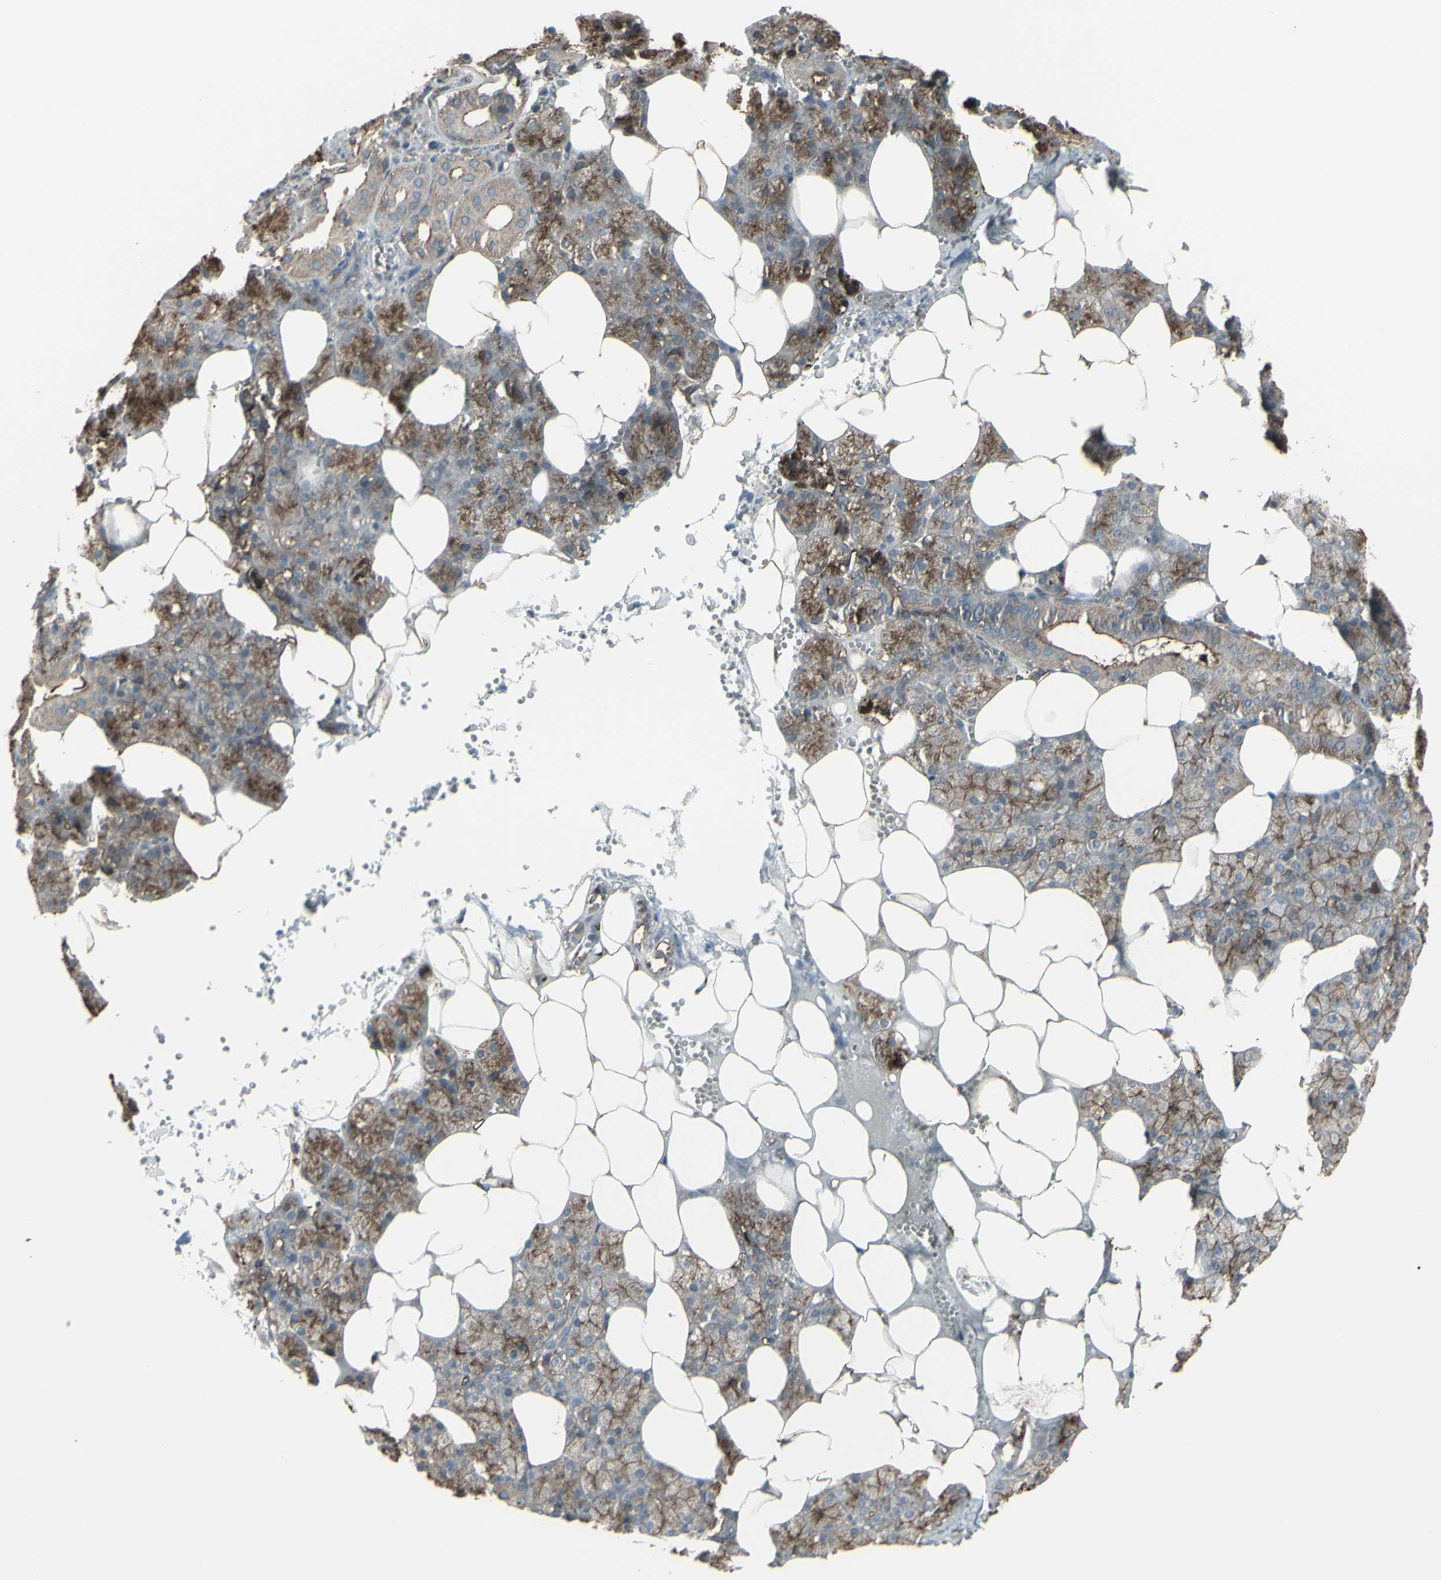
{"staining": {"intensity": "moderate", "quantity": ">75%", "location": "cytoplasmic/membranous"}, "tissue": "salivary gland", "cell_type": "Glandular cells", "image_type": "normal", "snomed": [{"axis": "morphology", "description": "Normal tissue, NOS"}, {"axis": "topography", "description": "Salivary gland"}], "caption": "A high-resolution image shows immunohistochemistry (IHC) staining of unremarkable salivary gland, which displays moderate cytoplasmic/membranous staining in about >75% of glandular cells. Using DAB (brown) and hematoxylin (blue) stains, captured at high magnification using brightfield microscopy.", "gene": "SMO", "patient": {"sex": "male", "age": 62}}